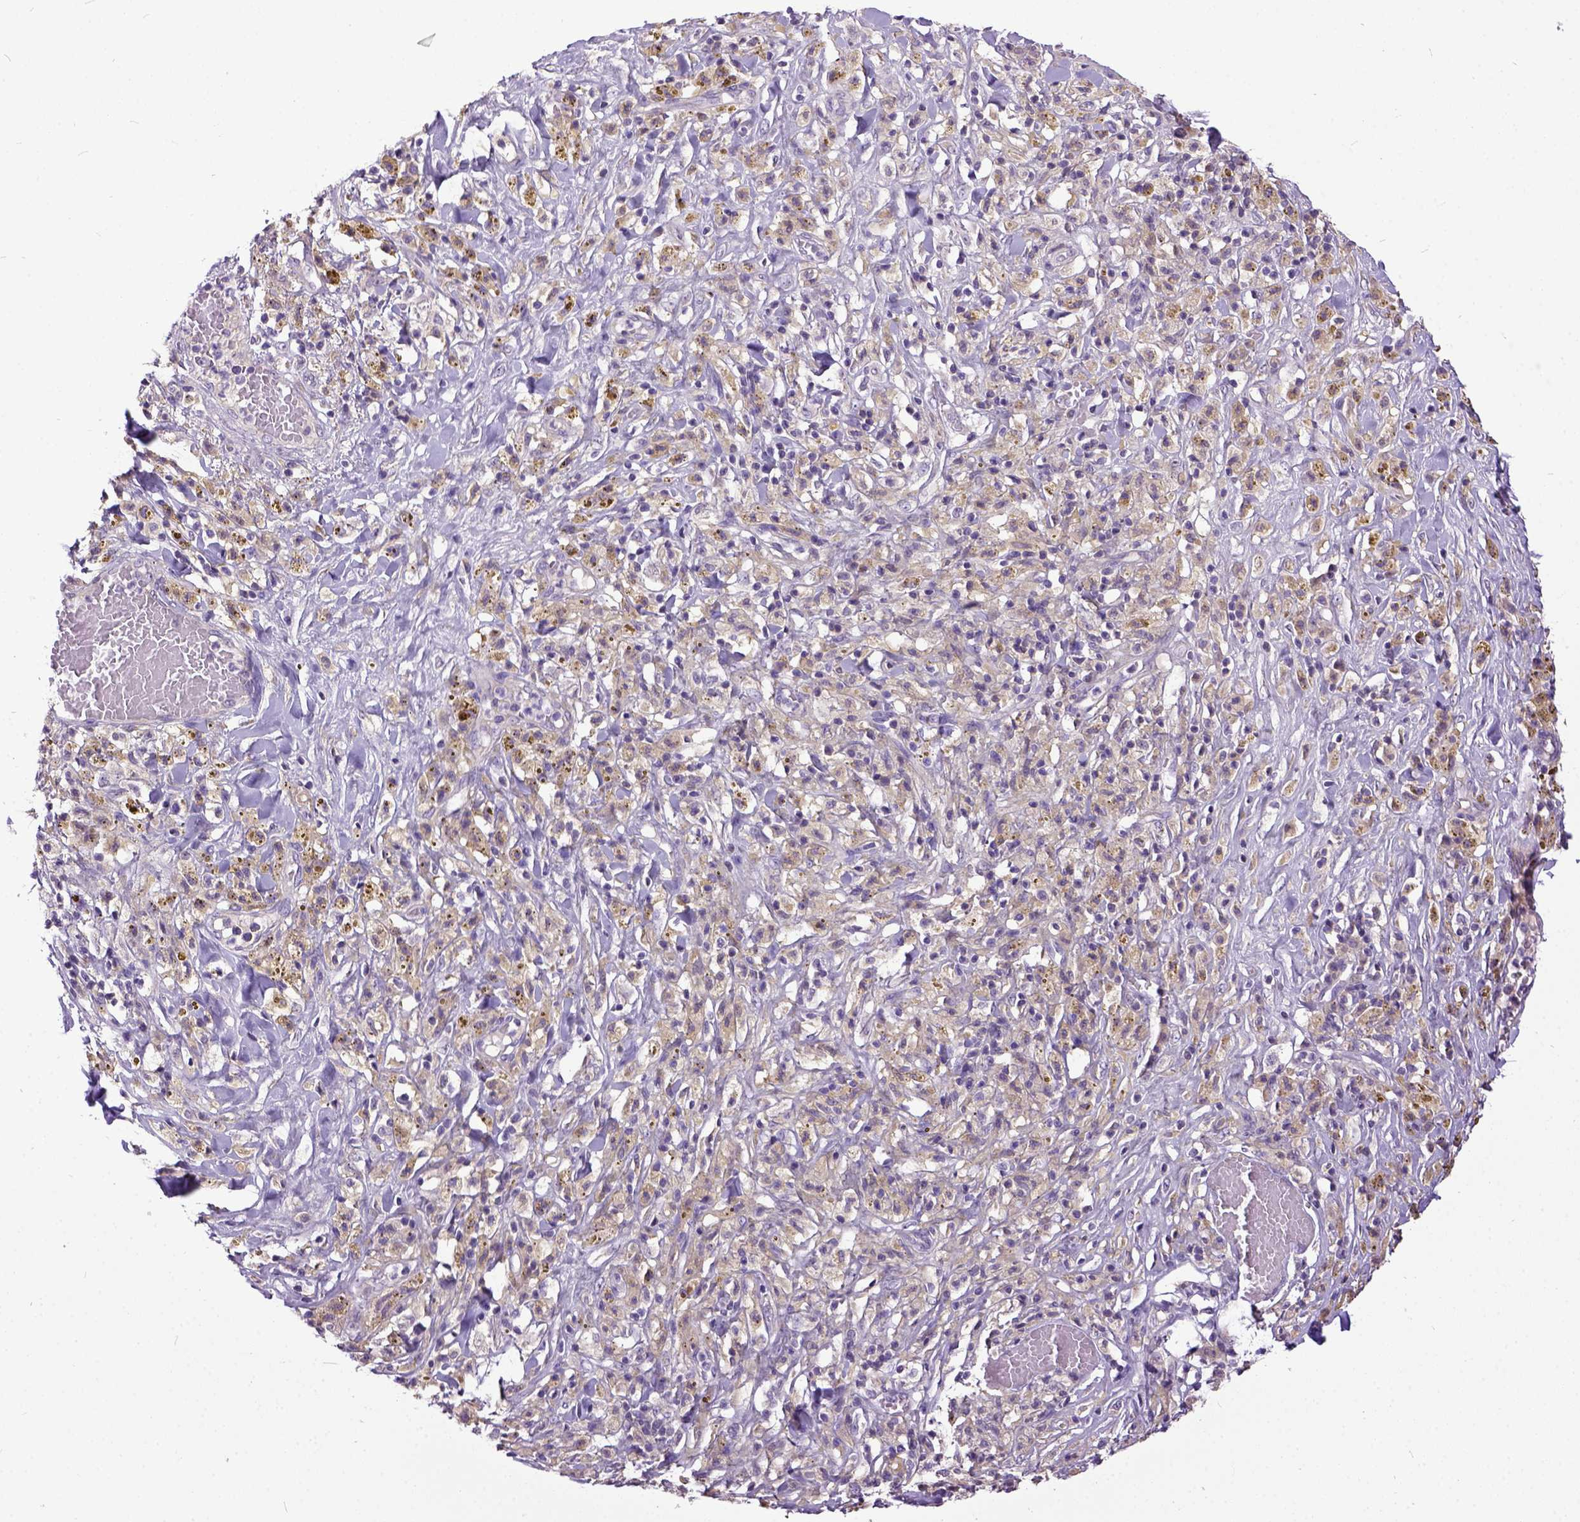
{"staining": {"intensity": "negative", "quantity": "none", "location": "none"}, "tissue": "melanoma", "cell_type": "Tumor cells", "image_type": "cancer", "snomed": [{"axis": "morphology", "description": "Malignant melanoma, NOS"}, {"axis": "topography", "description": "Skin"}], "caption": "Immunohistochemistry histopathology image of human malignant melanoma stained for a protein (brown), which displays no staining in tumor cells.", "gene": "NEK5", "patient": {"sex": "female", "age": 91}}